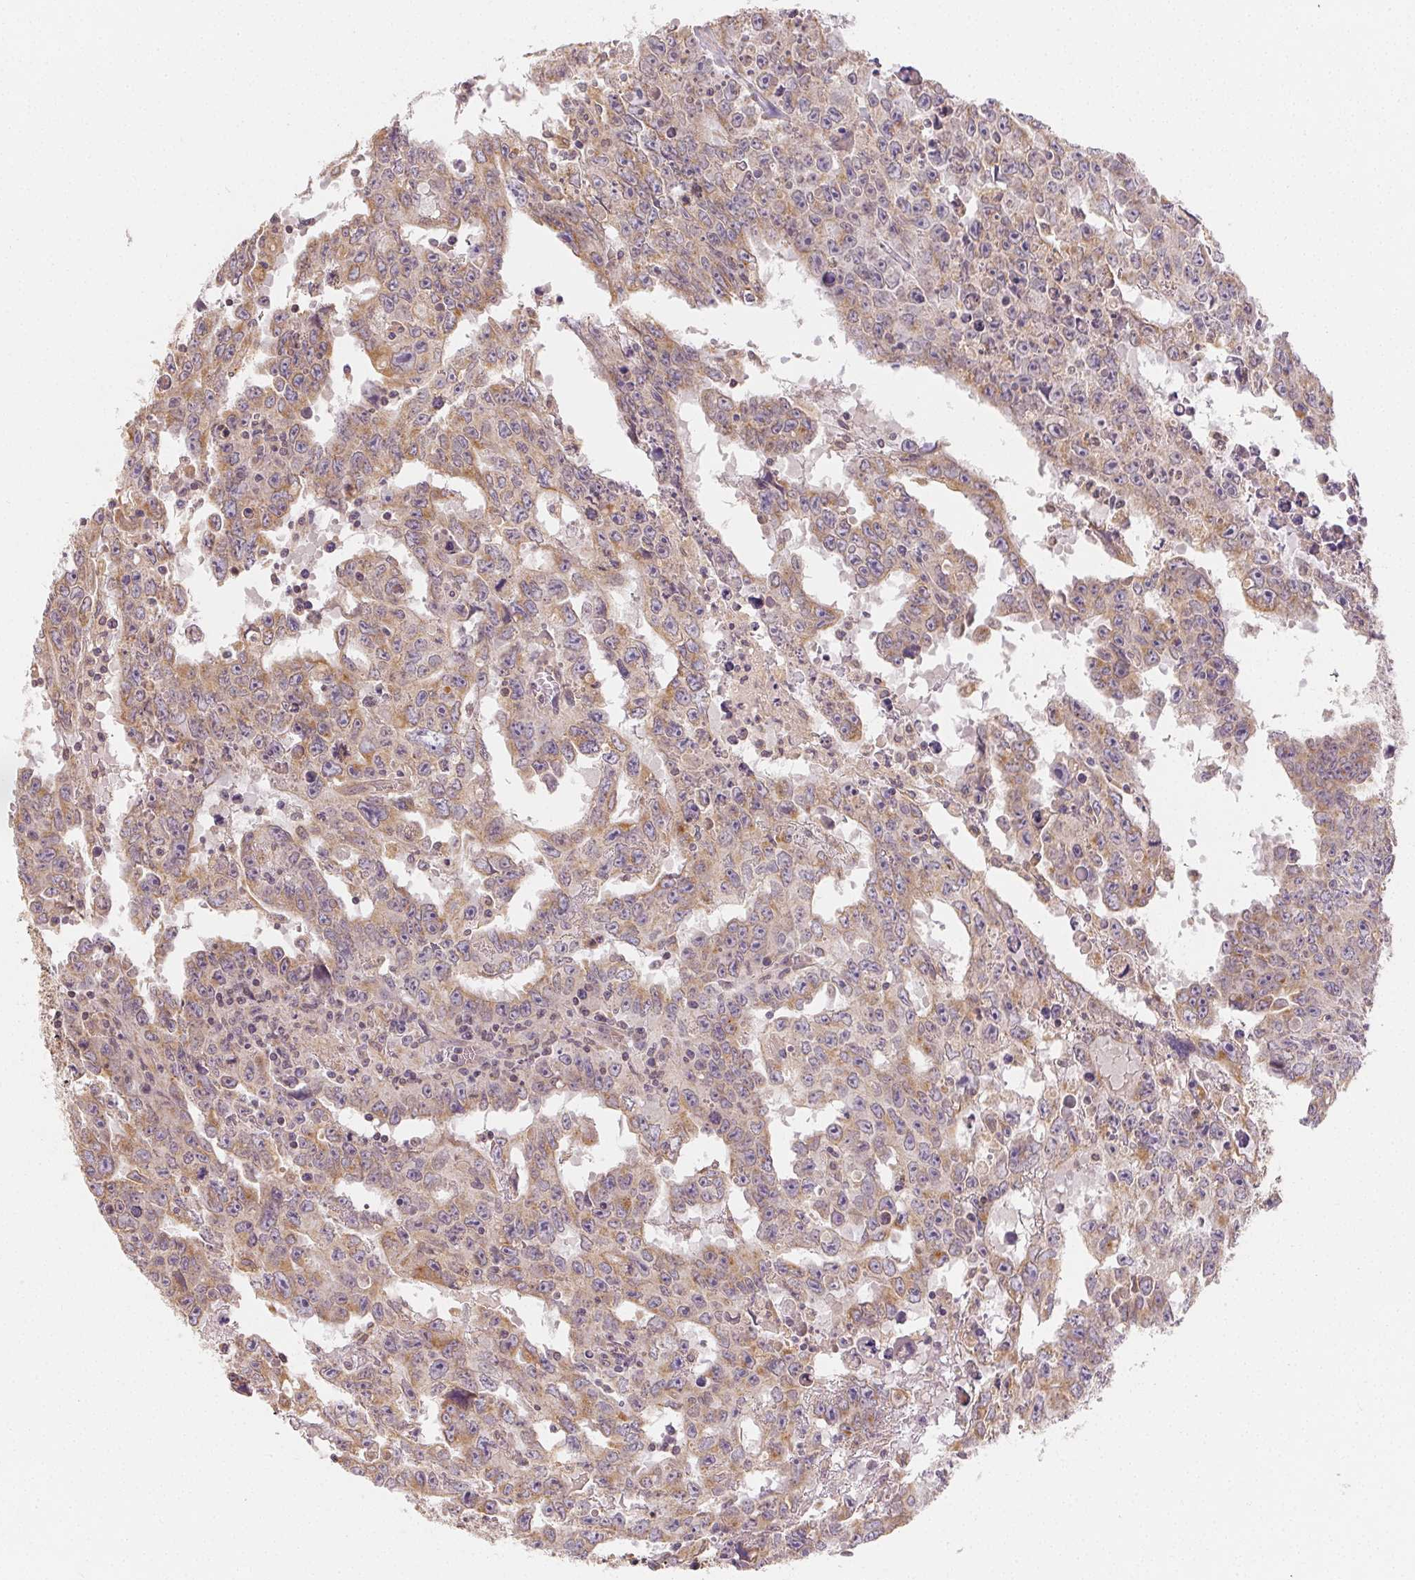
{"staining": {"intensity": "weak", "quantity": ">75%", "location": "cytoplasmic/membranous"}, "tissue": "testis cancer", "cell_type": "Tumor cells", "image_type": "cancer", "snomed": [{"axis": "morphology", "description": "Carcinoma, Embryonal, NOS"}, {"axis": "topography", "description": "Testis"}], "caption": "Human testis cancer (embryonal carcinoma) stained for a protein (brown) reveals weak cytoplasmic/membranous positive positivity in about >75% of tumor cells.", "gene": "SEZ6L2", "patient": {"sex": "male", "age": 22}}